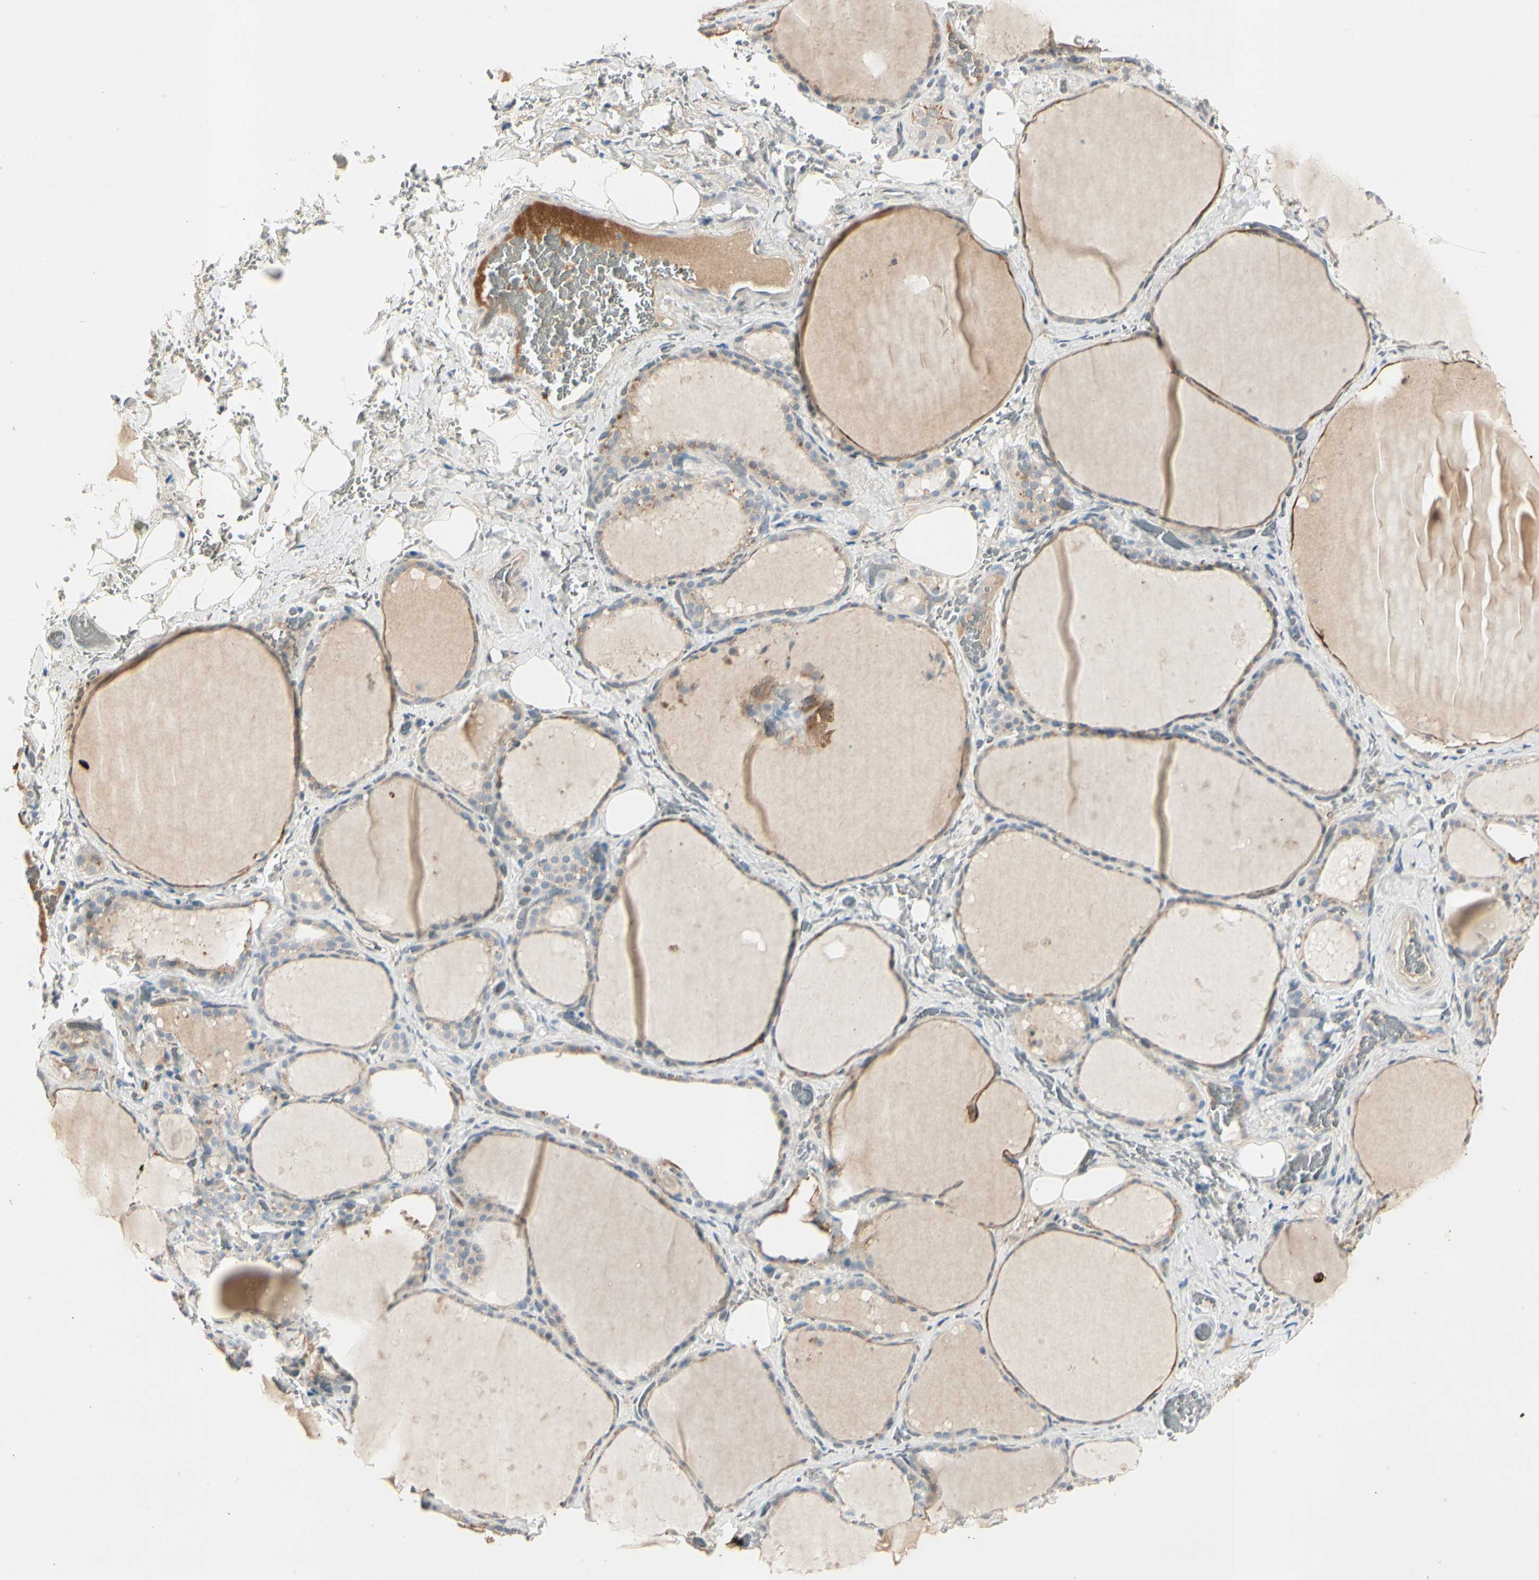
{"staining": {"intensity": "weak", "quantity": ">75%", "location": "cytoplasmic/membranous"}, "tissue": "thyroid gland", "cell_type": "Glandular cells", "image_type": "normal", "snomed": [{"axis": "morphology", "description": "Normal tissue, NOS"}, {"axis": "topography", "description": "Thyroid gland"}], "caption": "The histopathology image shows immunohistochemical staining of unremarkable thyroid gland. There is weak cytoplasmic/membranous staining is appreciated in approximately >75% of glandular cells.", "gene": "SKIL", "patient": {"sex": "male", "age": 61}}